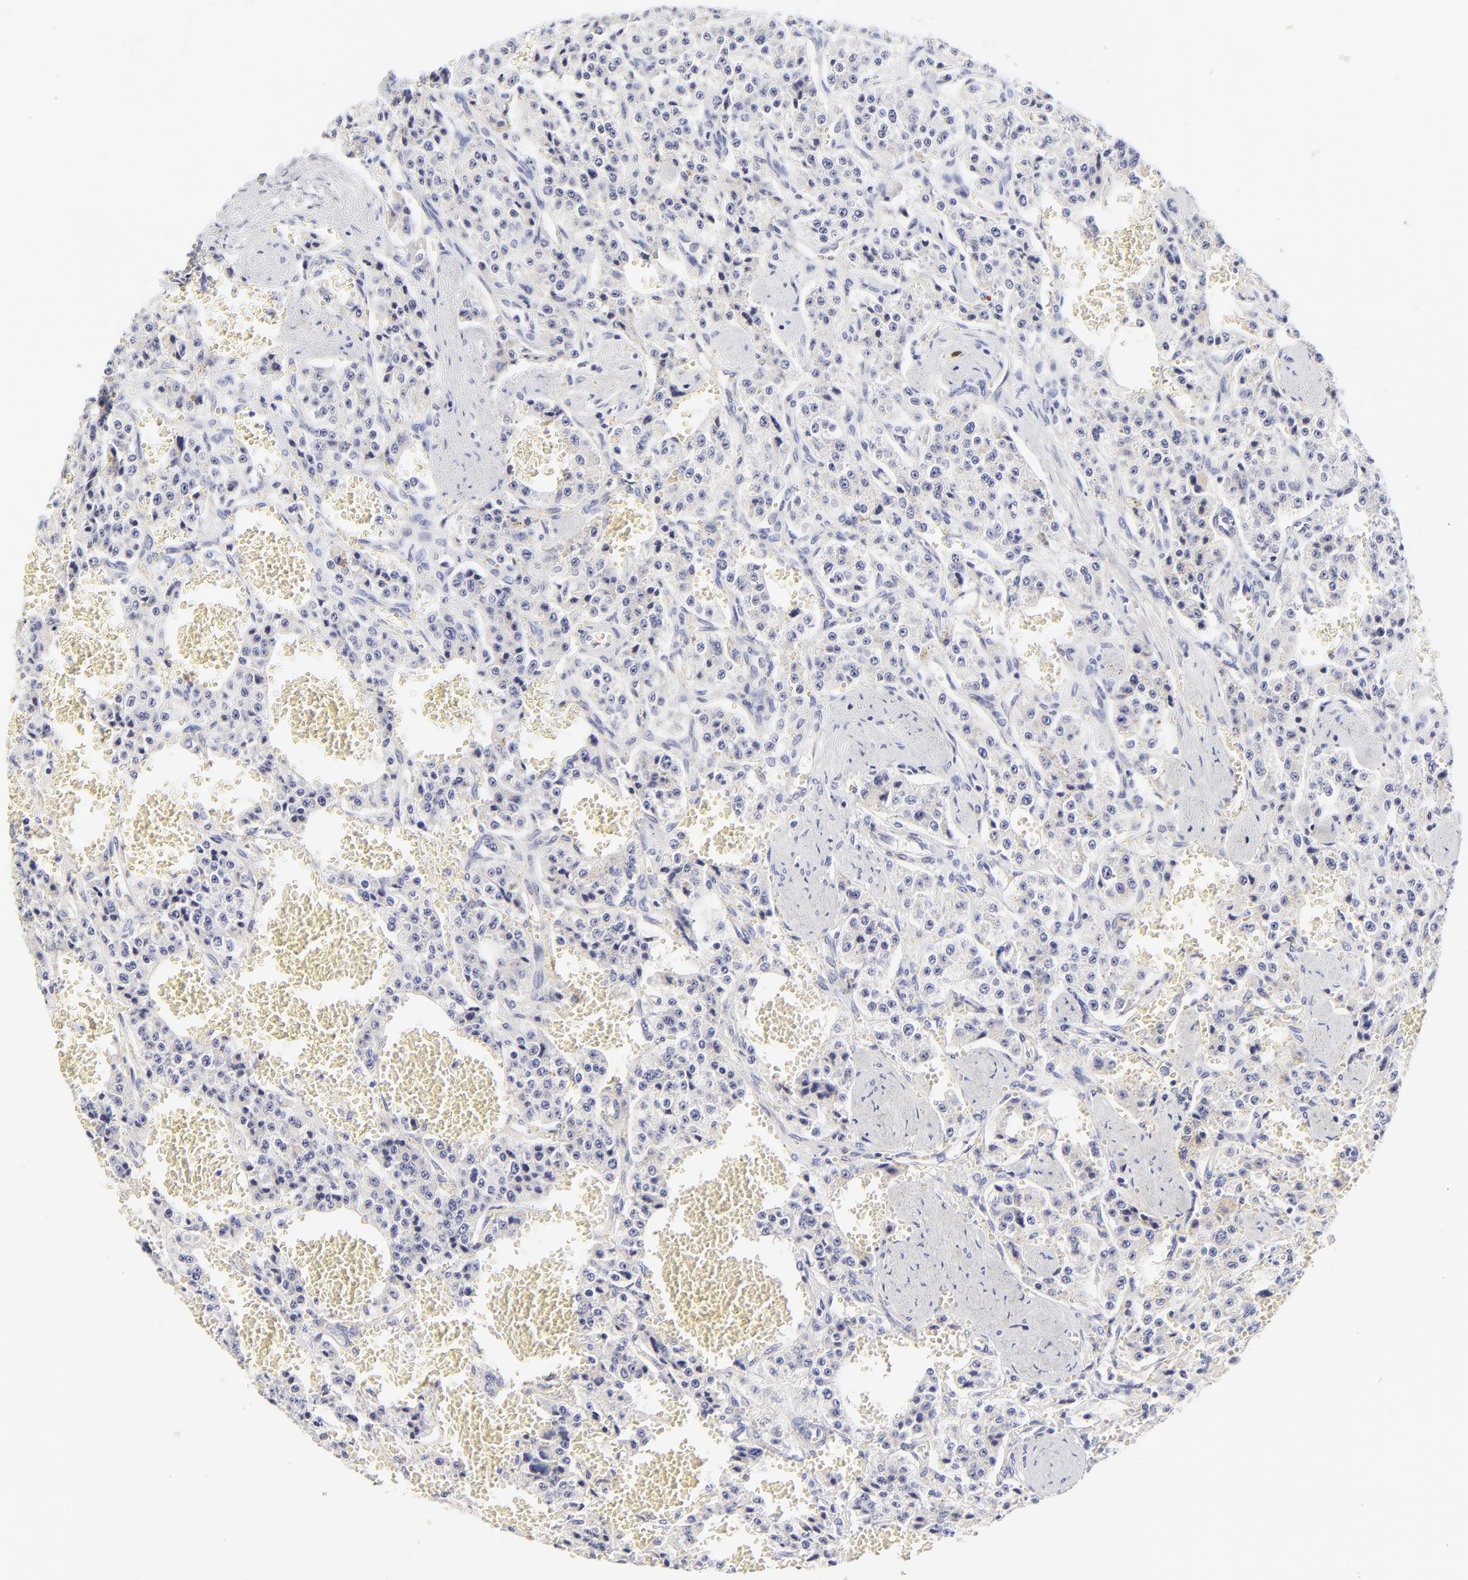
{"staining": {"intensity": "negative", "quantity": "none", "location": "none"}, "tissue": "carcinoid", "cell_type": "Tumor cells", "image_type": "cancer", "snomed": [{"axis": "morphology", "description": "Carcinoid, malignant, NOS"}, {"axis": "topography", "description": "Small intestine"}], "caption": "The image shows no staining of tumor cells in carcinoid.", "gene": "ASB9", "patient": {"sex": "male", "age": 52}}